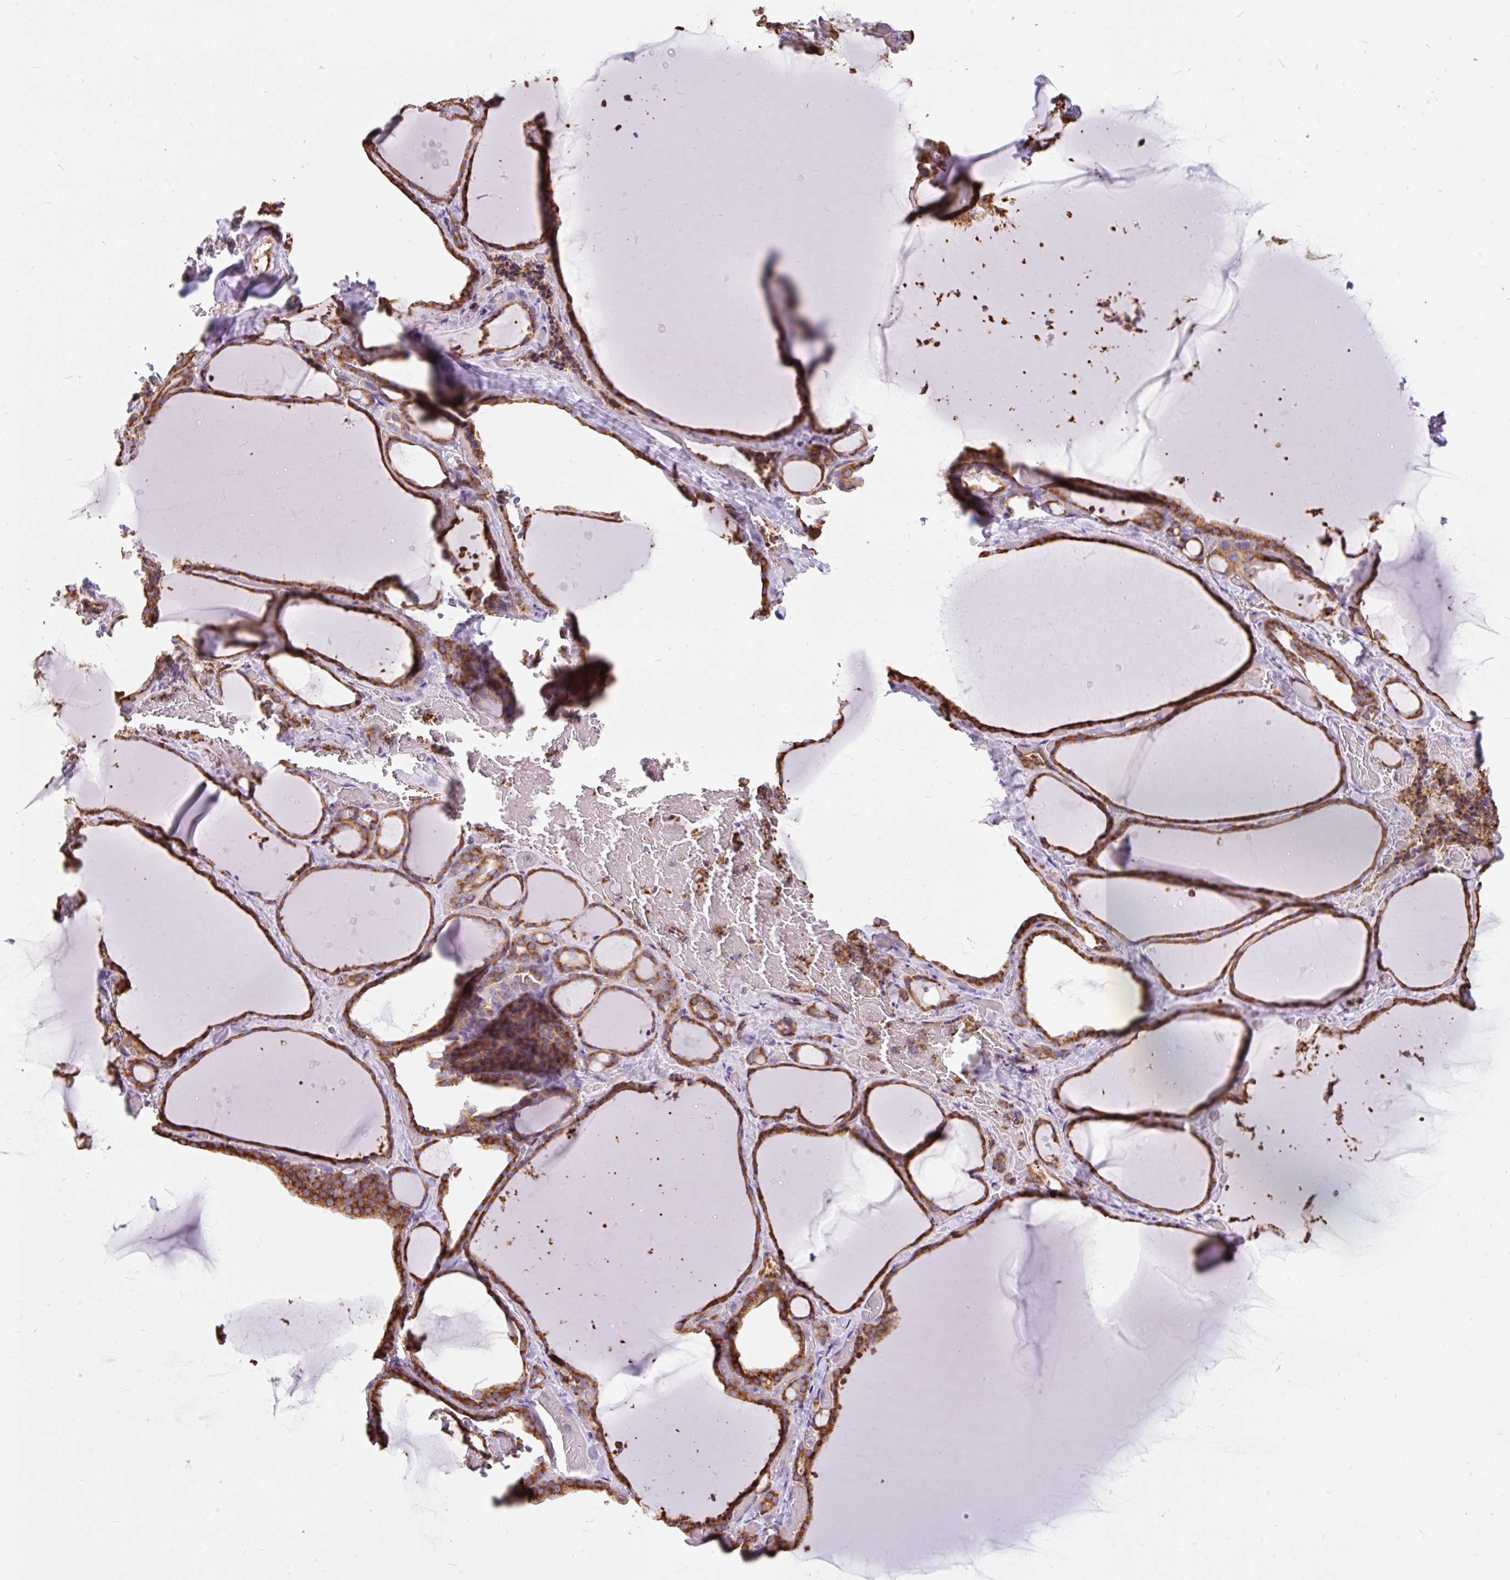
{"staining": {"intensity": "strong", "quantity": ">75%", "location": "cytoplasmic/membranous"}, "tissue": "thyroid gland", "cell_type": "Glandular cells", "image_type": "normal", "snomed": [{"axis": "morphology", "description": "Normal tissue, NOS"}, {"axis": "topography", "description": "Thyroid gland"}], "caption": "A brown stain highlights strong cytoplasmic/membranous expression of a protein in glandular cells of normal thyroid gland. (IHC, brightfield microscopy, high magnification).", "gene": "EML5", "patient": {"sex": "female", "age": 36}}